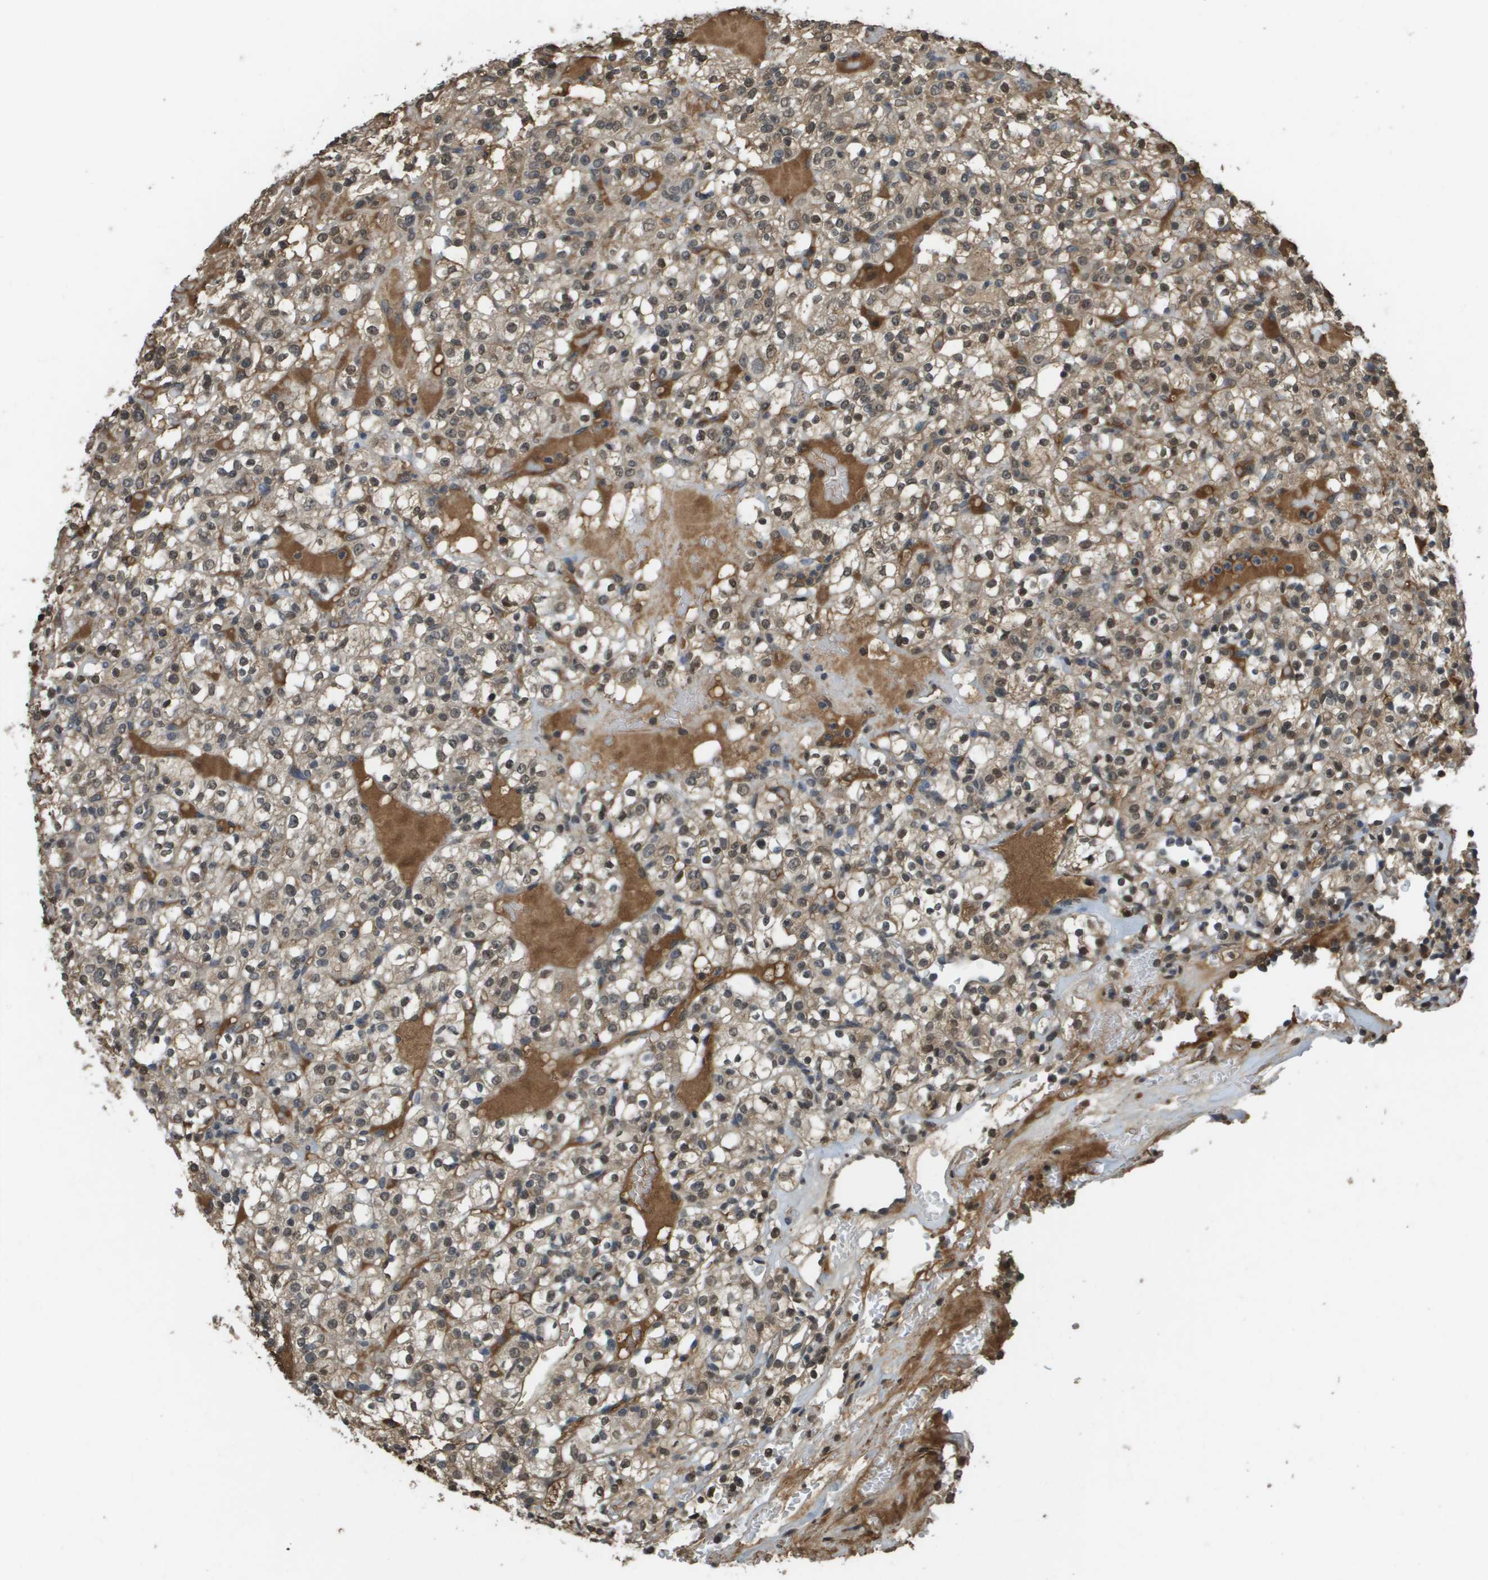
{"staining": {"intensity": "weak", "quantity": ">75%", "location": "cytoplasmic/membranous,nuclear"}, "tissue": "renal cancer", "cell_type": "Tumor cells", "image_type": "cancer", "snomed": [{"axis": "morphology", "description": "Normal tissue, NOS"}, {"axis": "morphology", "description": "Adenocarcinoma, NOS"}, {"axis": "topography", "description": "Kidney"}], "caption": "This photomicrograph demonstrates immunohistochemistry (IHC) staining of human renal cancer, with low weak cytoplasmic/membranous and nuclear expression in approximately >75% of tumor cells.", "gene": "NDRG2", "patient": {"sex": "female", "age": 72}}